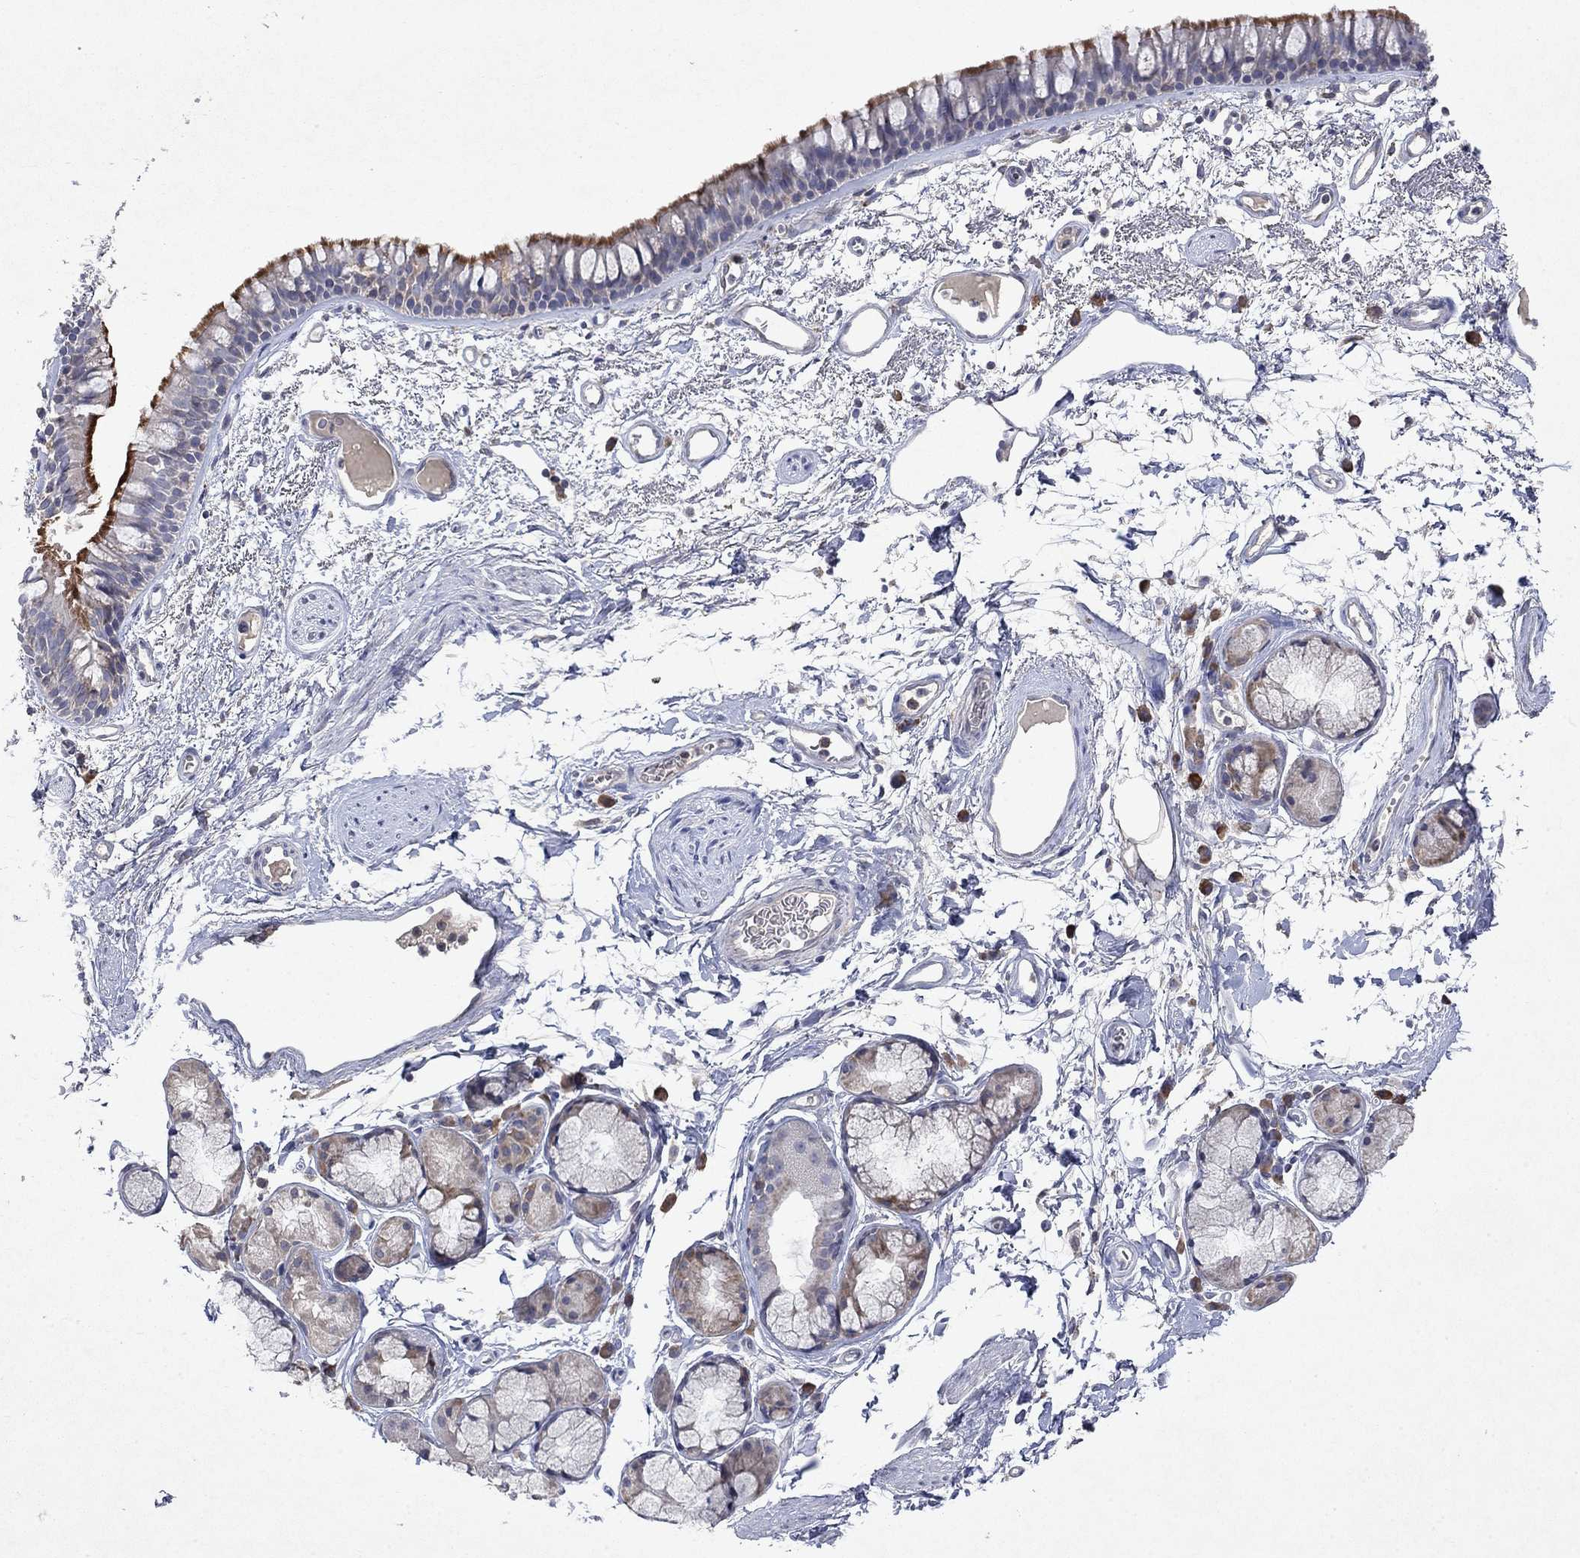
{"staining": {"intensity": "strong", "quantity": "25%-75%", "location": "cytoplasmic/membranous"}, "tissue": "bronchus", "cell_type": "Respiratory epithelial cells", "image_type": "normal", "snomed": [{"axis": "morphology", "description": "Normal tissue, NOS"}, {"axis": "topography", "description": "Cartilage tissue"}, {"axis": "topography", "description": "Bronchus"}], "caption": "Immunohistochemical staining of unremarkable bronchus reveals 25%-75% levels of strong cytoplasmic/membranous protein staining in approximately 25%-75% of respiratory epithelial cells. Immunohistochemistry (ihc) stains the protein of interest in brown and the nuclei are stained blue.", "gene": "TMEM97", "patient": {"sex": "male", "age": 66}}